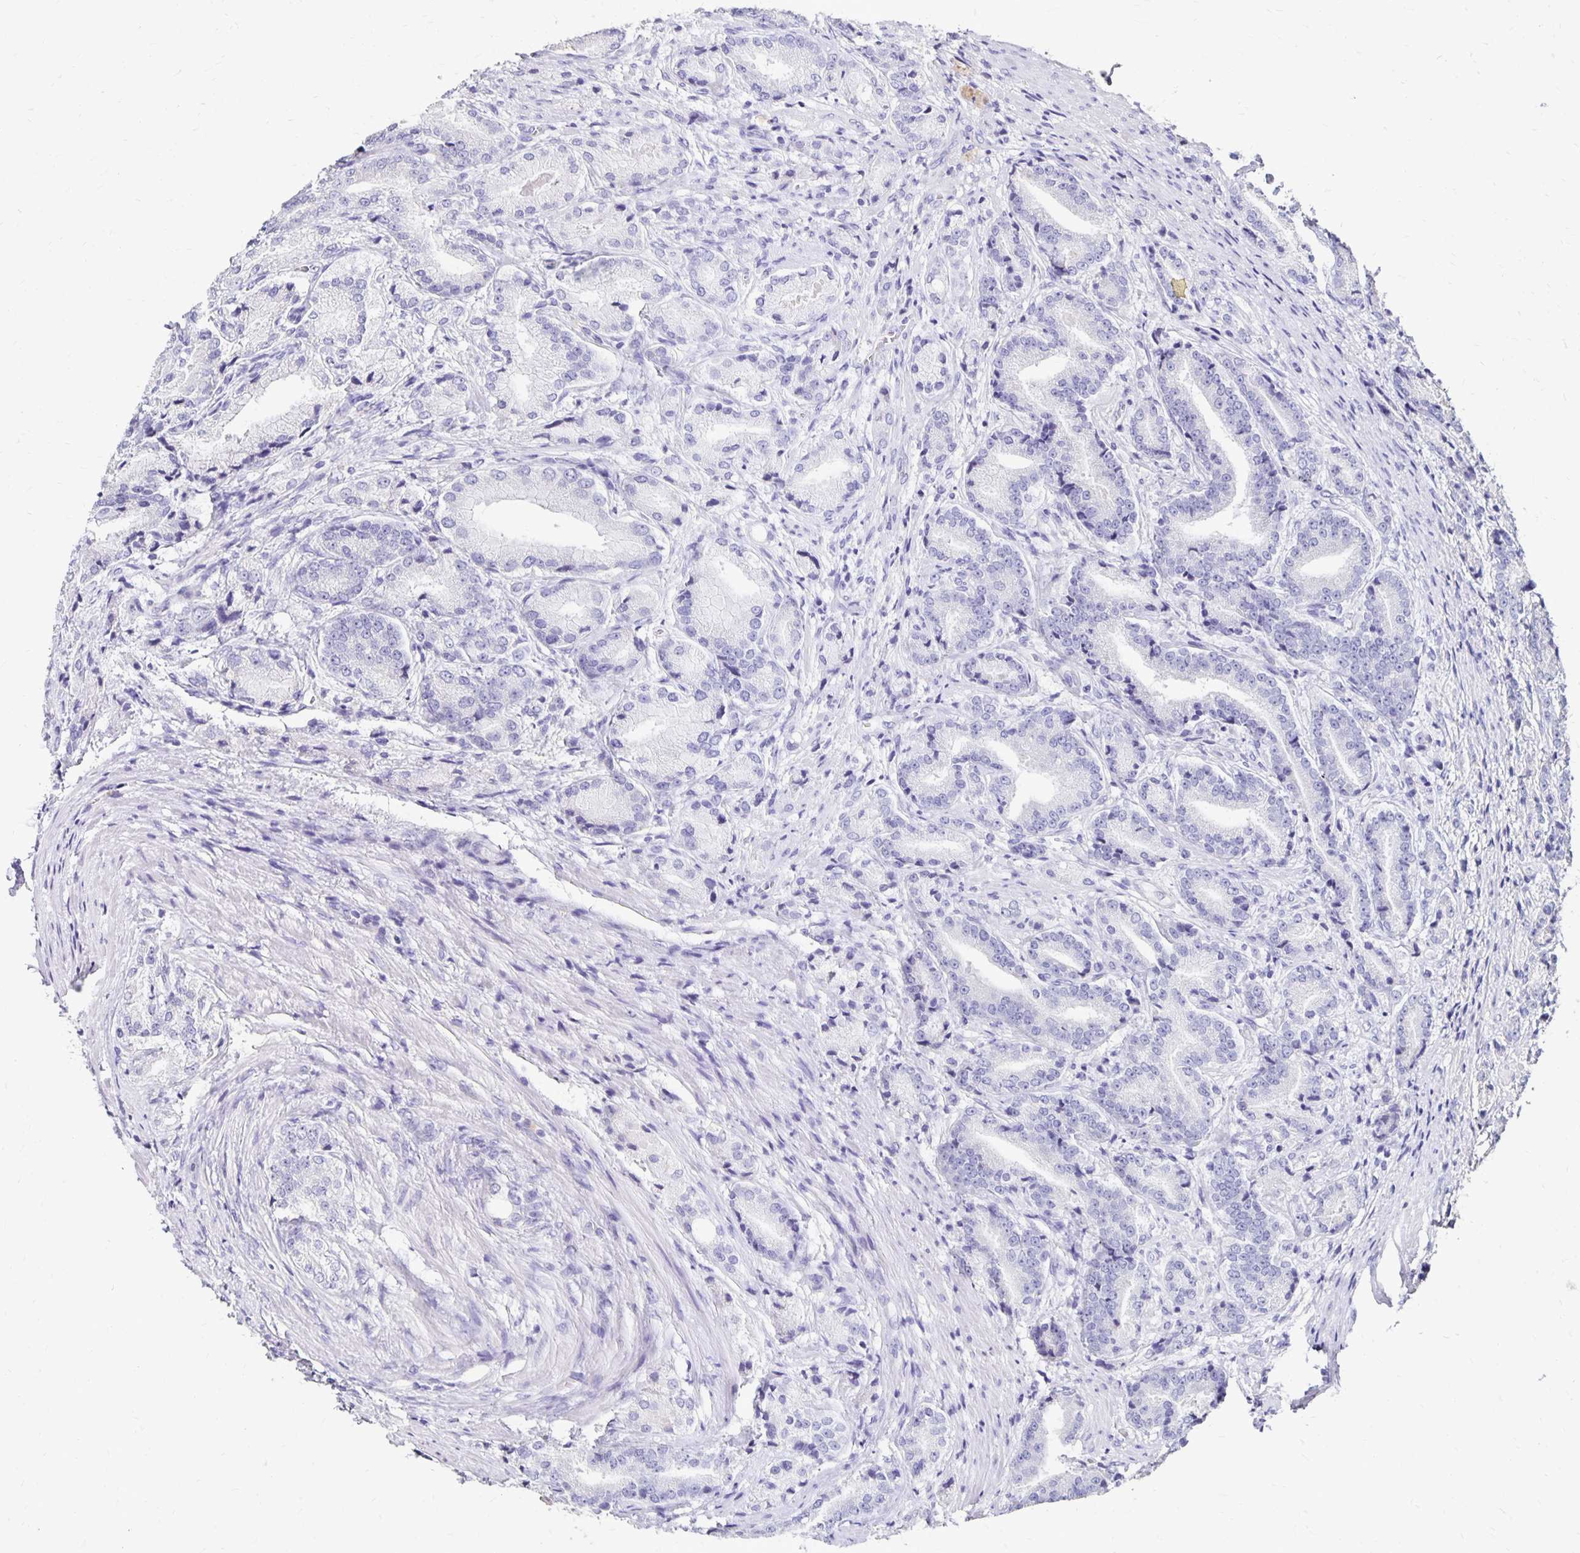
{"staining": {"intensity": "negative", "quantity": "none", "location": "none"}, "tissue": "prostate cancer", "cell_type": "Tumor cells", "image_type": "cancer", "snomed": [{"axis": "morphology", "description": "Adenocarcinoma, High grade"}, {"axis": "topography", "description": "Prostate and seminal vesicle, NOS"}], "caption": "High power microscopy histopathology image of an immunohistochemistry micrograph of prostate cancer, revealing no significant positivity in tumor cells. (Brightfield microscopy of DAB (3,3'-diaminobenzidine) immunohistochemistry (IHC) at high magnification).", "gene": "DYNLT4", "patient": {"sex": "male", "age": 61}}